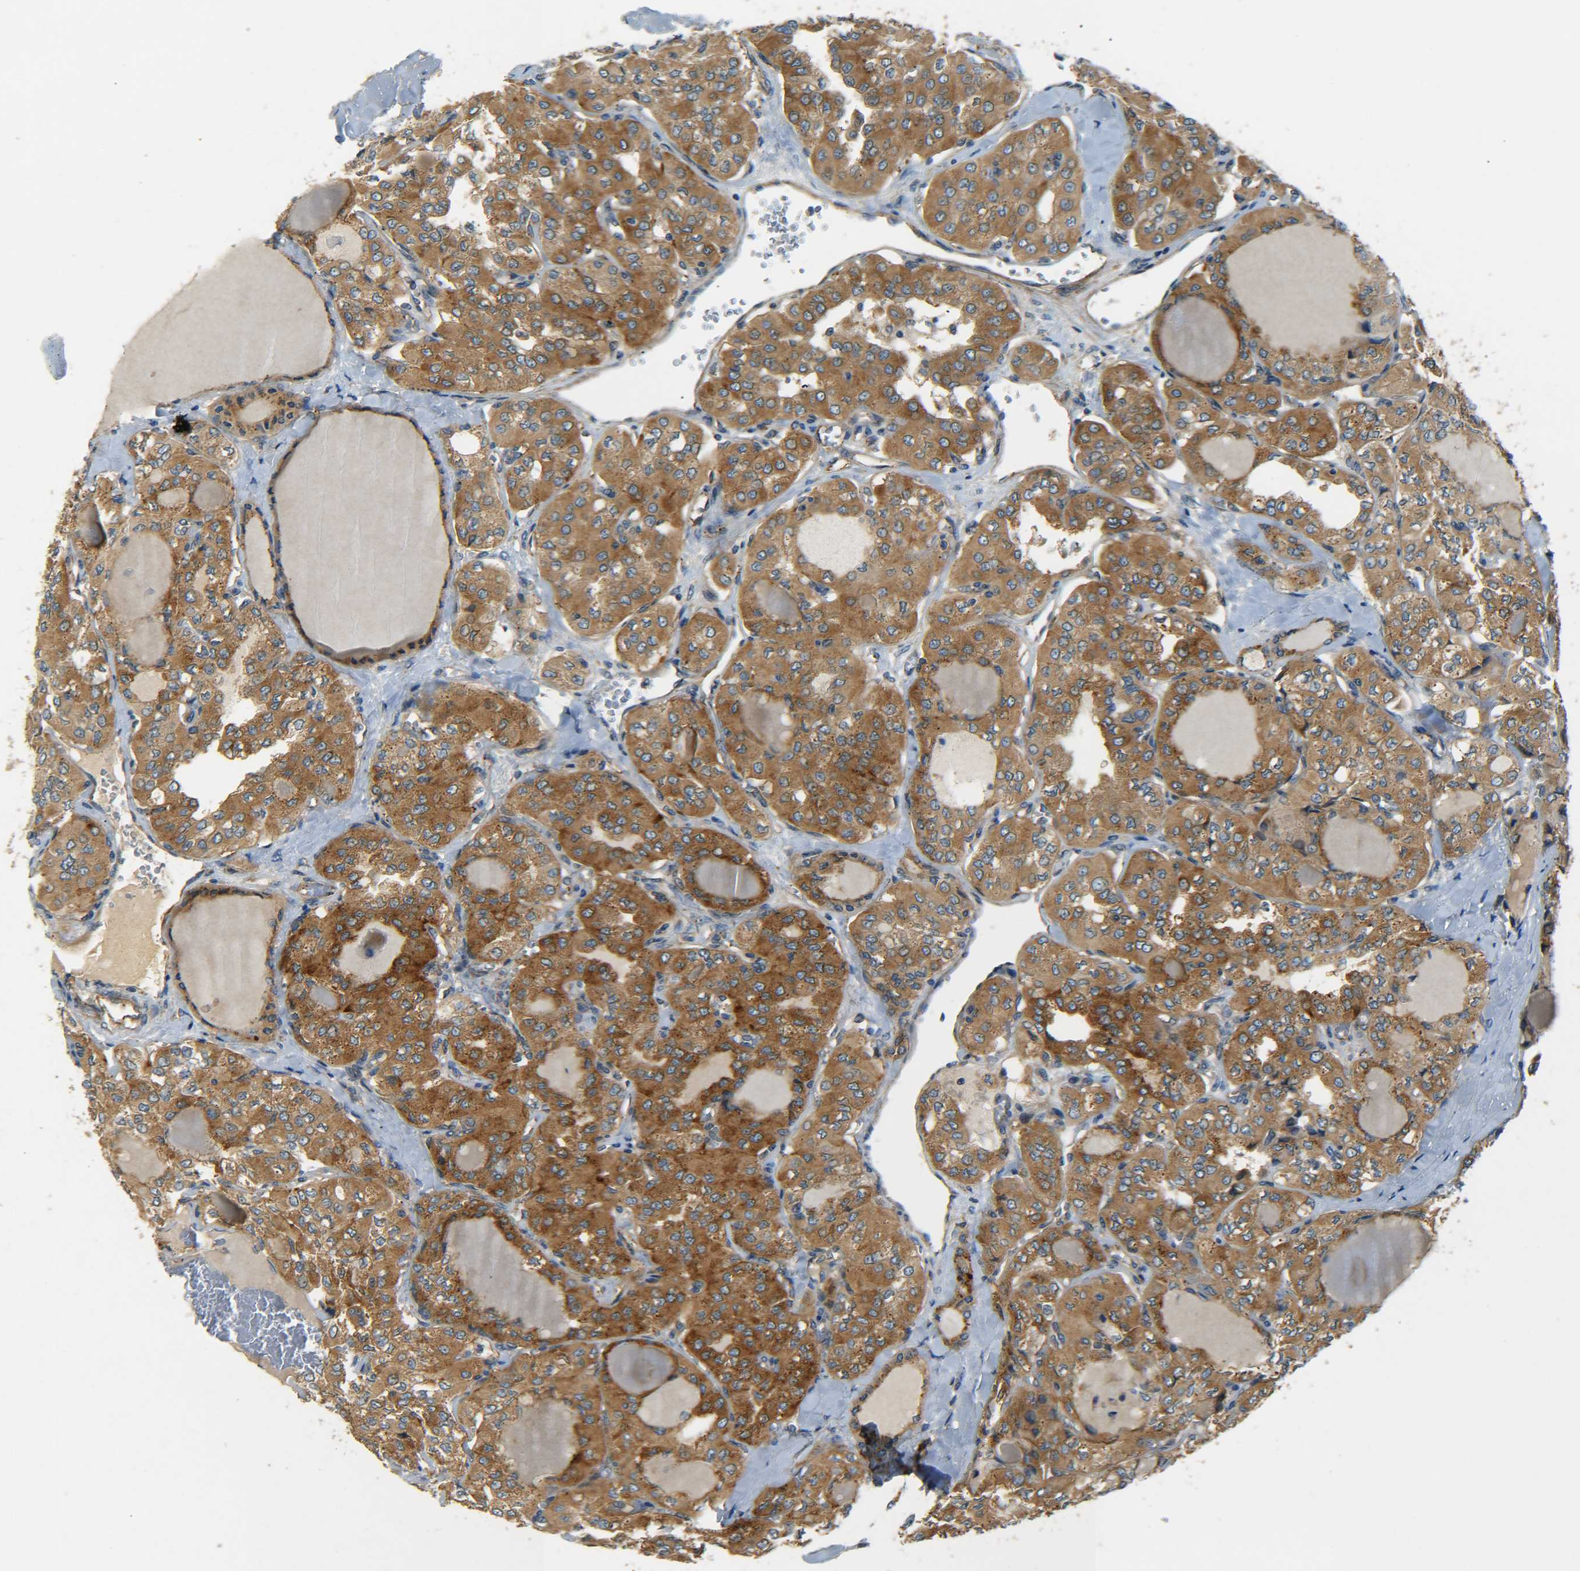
{"staining": {"intensity": "strong", "quantity": ">75%", "location": "cytoplasmic/membranous"}, "tissue": "thyroid cancer", "cell_type": "Tumor cells", "image_type": "cancer", "snomed": [{"axis": "morphology", "description": "Papillary adenocarcinoma, NOS"}, {"axis": "topography", "description": "Thyroid gland"}], "caption": "Tumor cells exhibit strong cytoplasmic/membranous expression in about >75% of cells in thyroid papillary adenocarcinoma.", "gene": "LRCH3", "patient": {"sex": "male", "age": 20}}